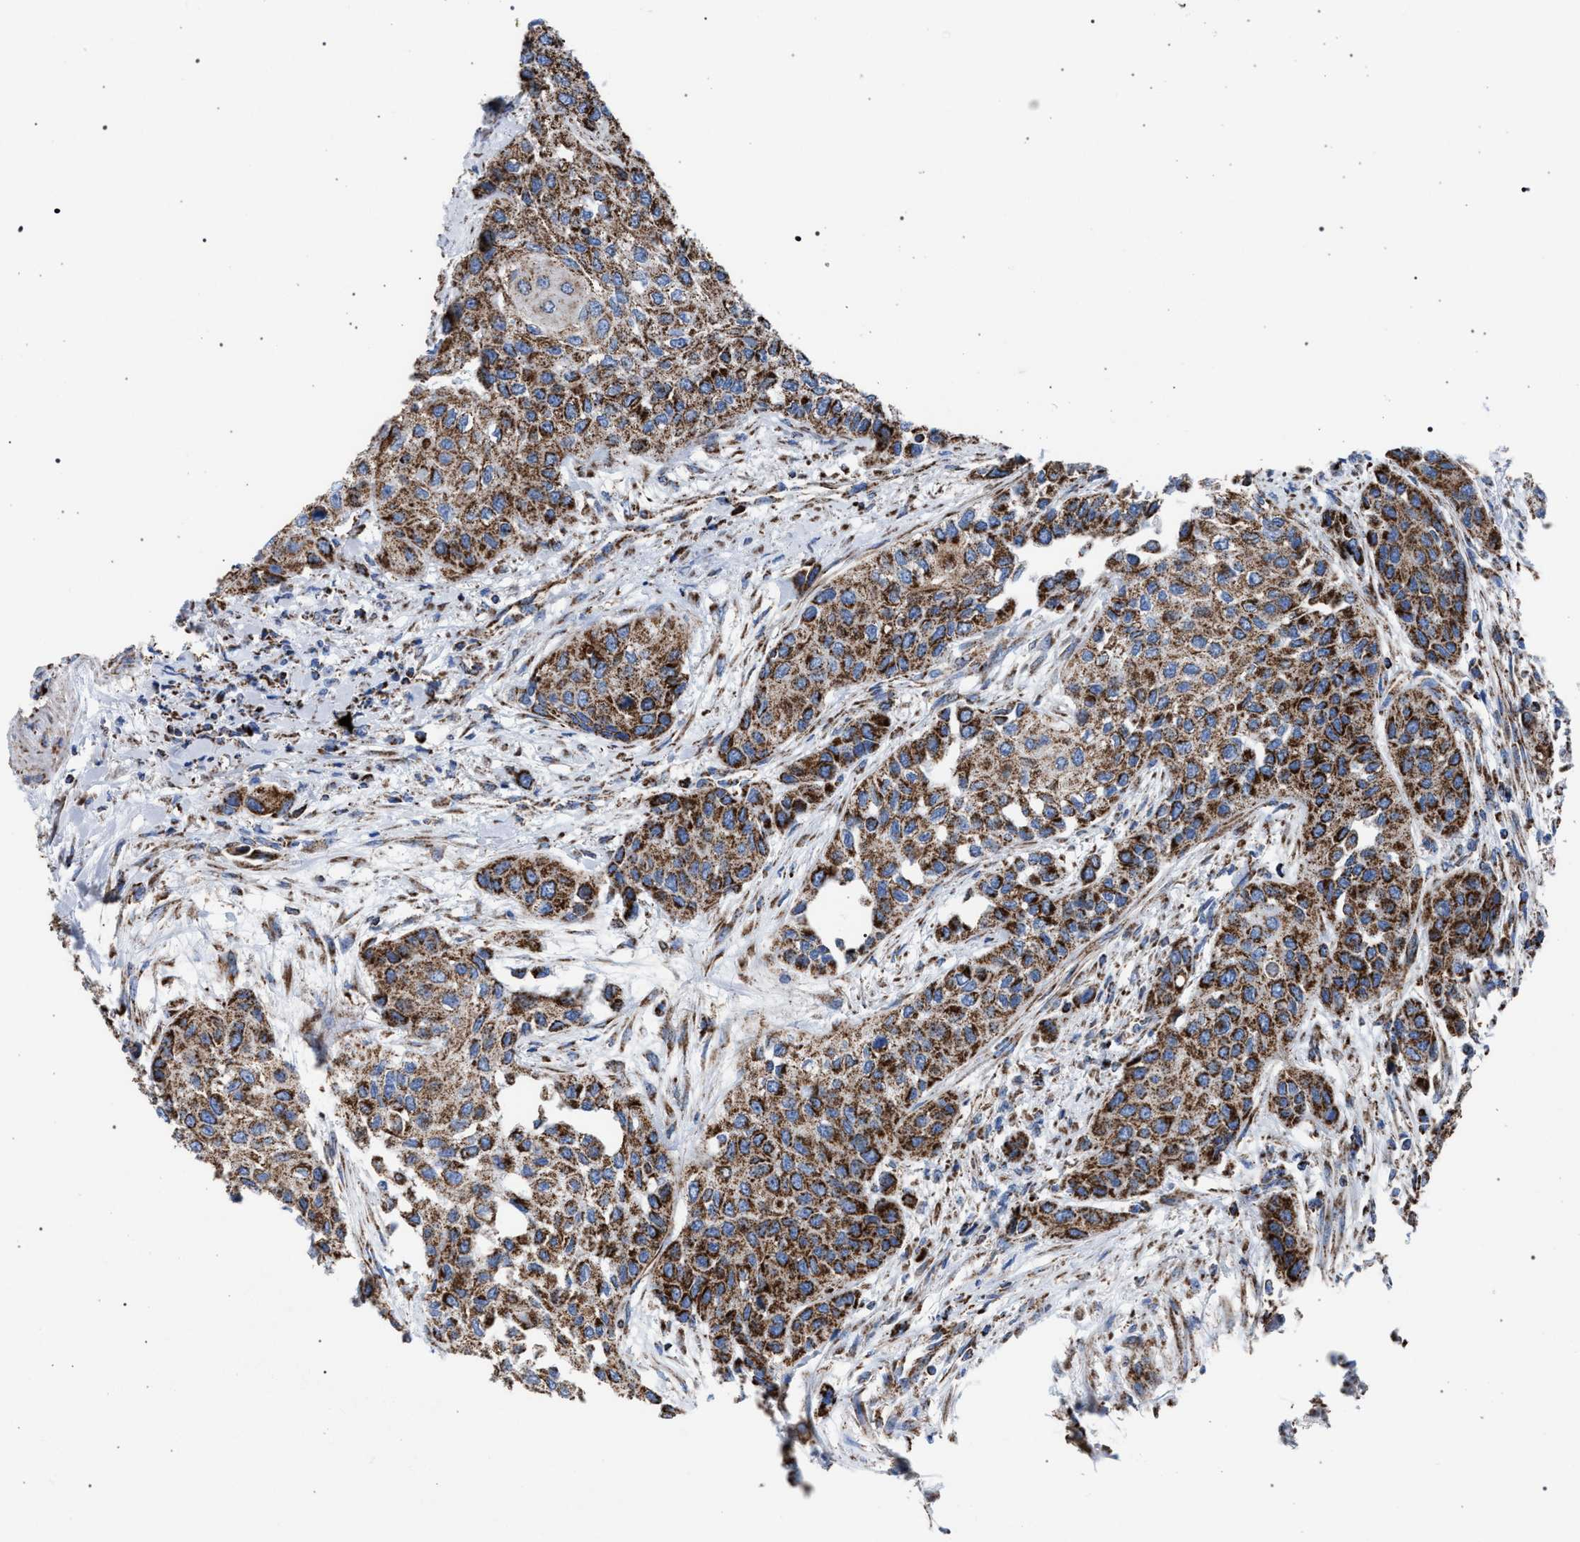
{"staining": {"intensity": "moderate", "quantity": ">75%", "location": "cytoplasmic/membranous"}, "tissue": "urothelial cancer", "cell_type": "Tumor cells", "image_type": "cancer", "snomed": [{"axis": "morphology", "description": "Urothelial carcinoma, High grade"}, {"axis": "topography", "description": "Urinary bladder"}], "caption": "High-power microscopy captured an immunohistochemistry (IHC) micrograph of urothelial cancer, revealing moderate cytoplasmic/membranous staining in about >75% of tumor cells. (DAB IHC with brightfield microscopy, high magnification).", "gene": "VPS13A", "patient": {"sex": "female", "age": 56}}